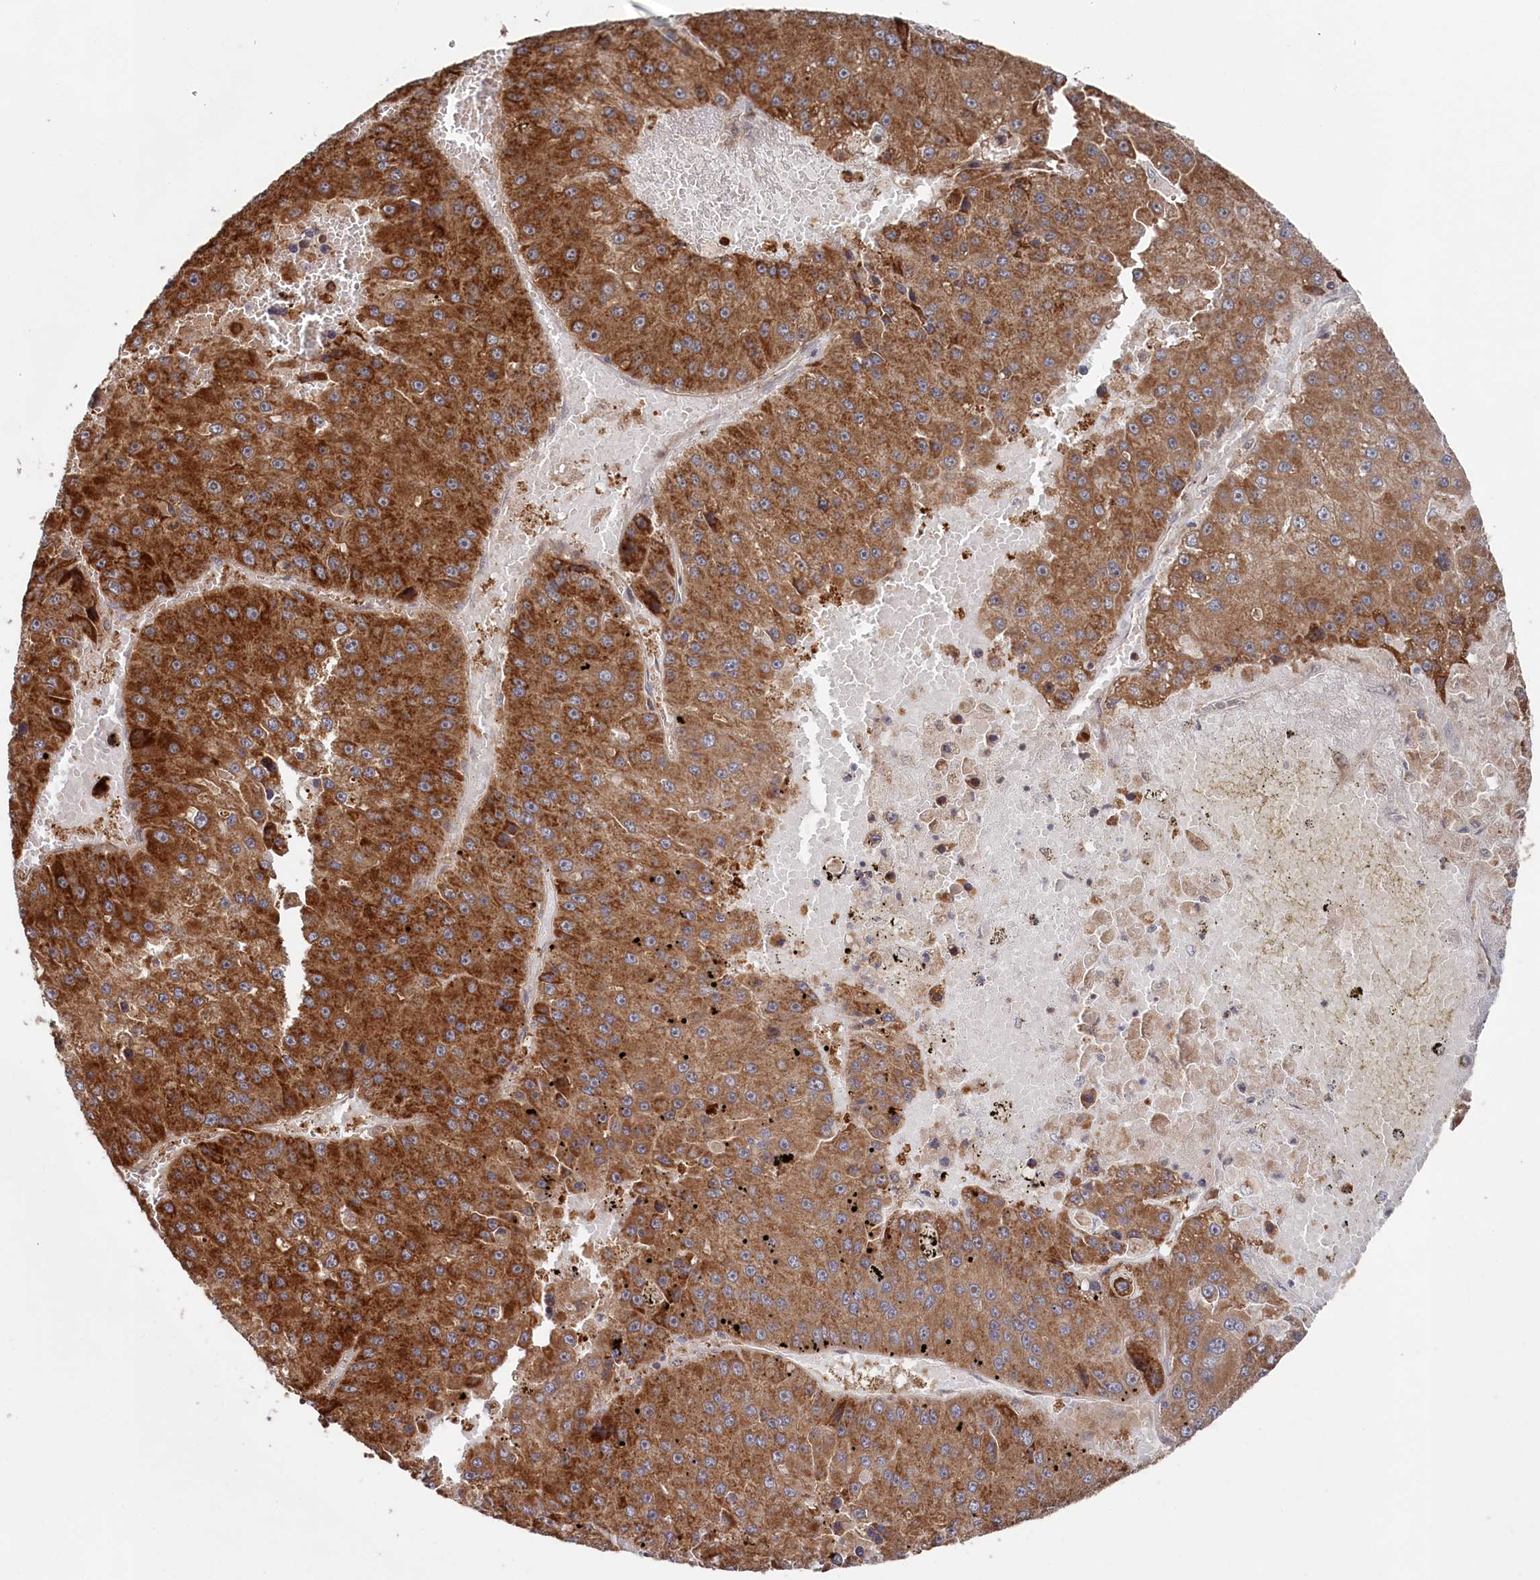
{"staining": {"intensity": "strong", "quantity": ">75%", "location": "cytoplasmic/membranous"}, "tissue": "liver cancer", "cell_type": "Tumor cells", "image_type": "cancer", "snomed": [{"axis": "morphology", "description": "Carcinoma, Hepatocellular, NOS"}, {"axis": "topography", "description": "Liver"}], "caption": "High-magnification brightfield microscopy of liver cancer stained with DAB (brown) and counterstained with hematoxylin (blue). tumor cells exhibit strong cytoplasmic/membranous positivity is identified in about>75% of cells.", "gene": "WAPL", "patient": {"sex": "female", "age": 73}}